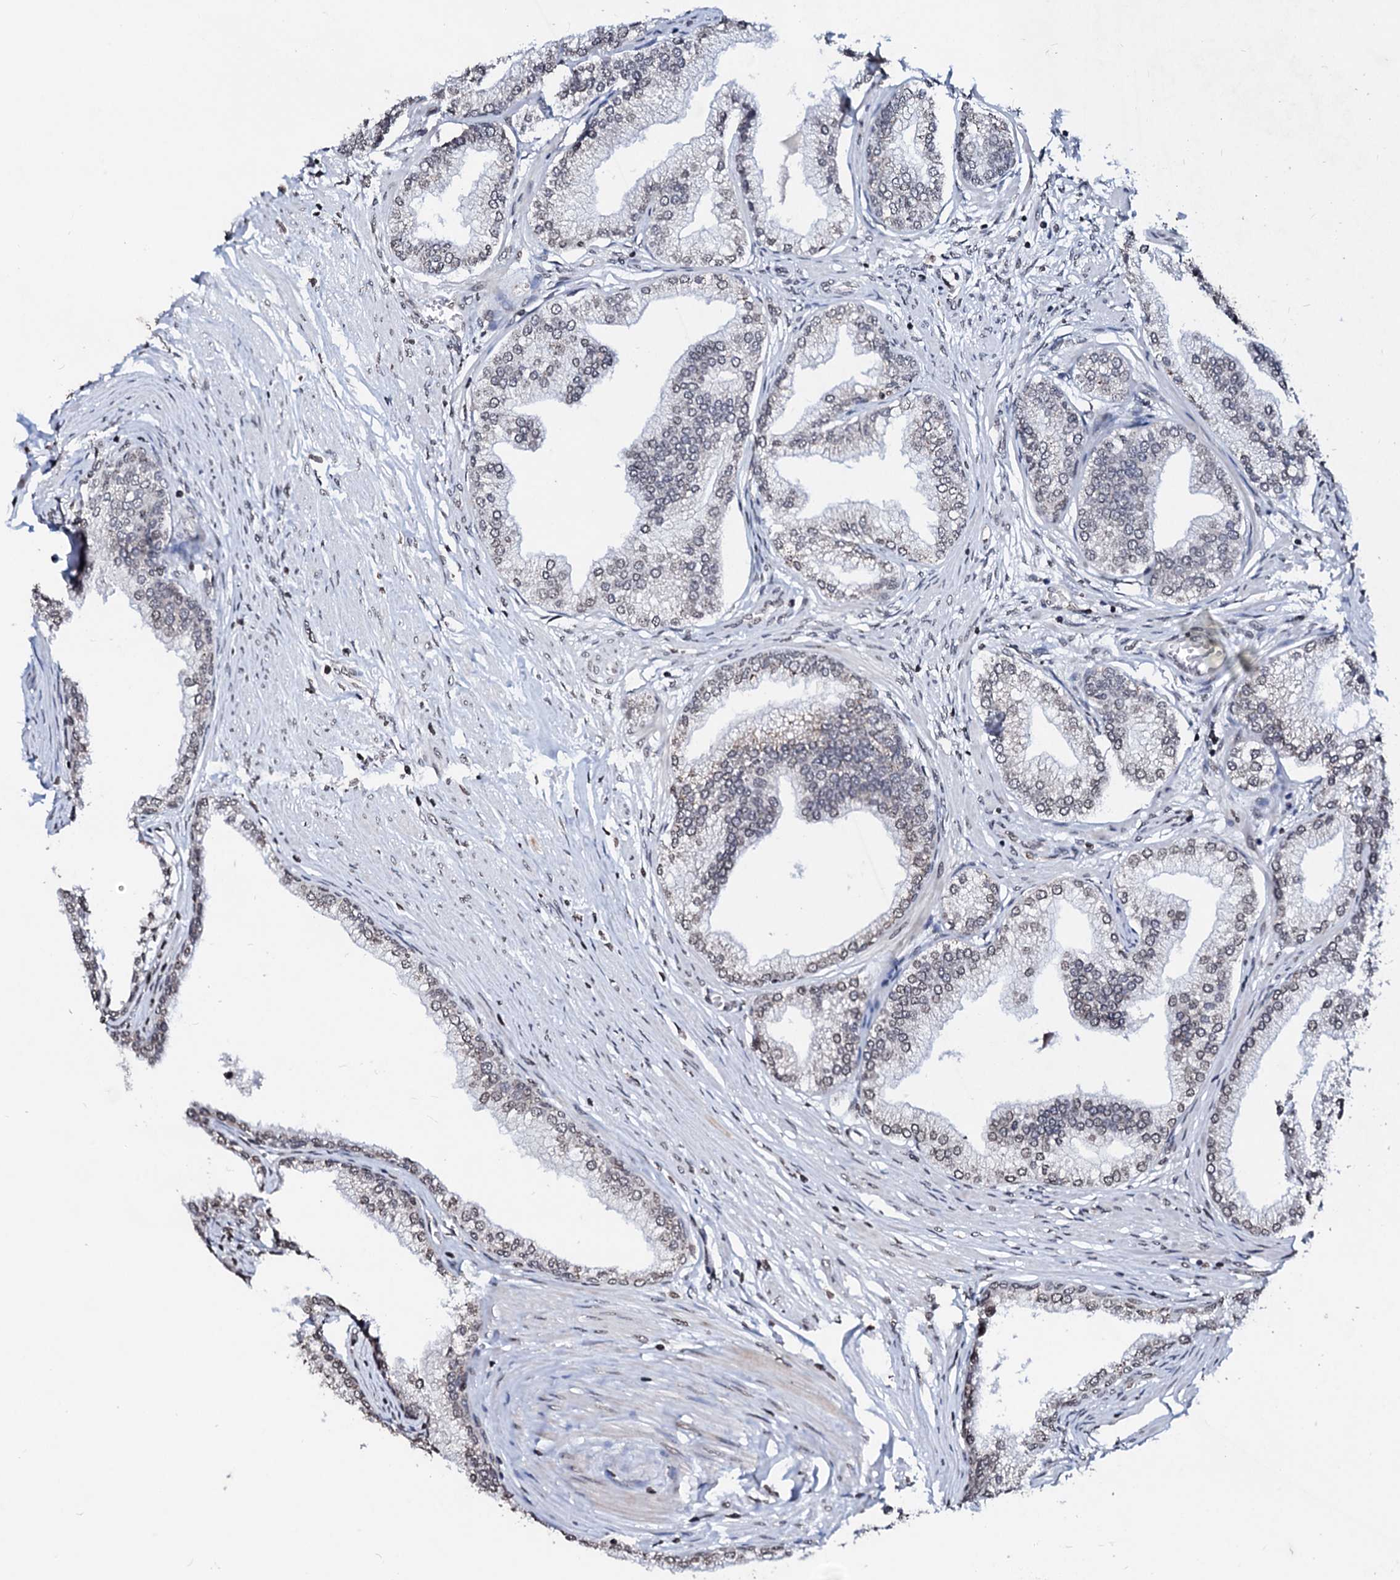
{"staining": {"intensity": "weak", "quantity": "25%-75%", "location": "cytoplasmic/membranous,nuclear"}, "tissue": "prostate", "cell_type": "Glandular cells", "image_type": "normal", "snomed": [{"axis": "morphology", "description": "Normal tissue, NOS"}, {"axis": "morphology", "description": "Urothelial carcinoma, Low grade"}, {"axis": "topography", "description": "Urinary bladder"}, {"axis": "topography", "description": "Prostate"}], "caption": "An IHC photomicrograph of normal tissue is shown. Protein staining in brown shows weak cytoplasmic/membranous,nuclear positivity in prostate within glandular cells.", "gene": "LSM11", "patient": {"sex": "male", "age": 60}}